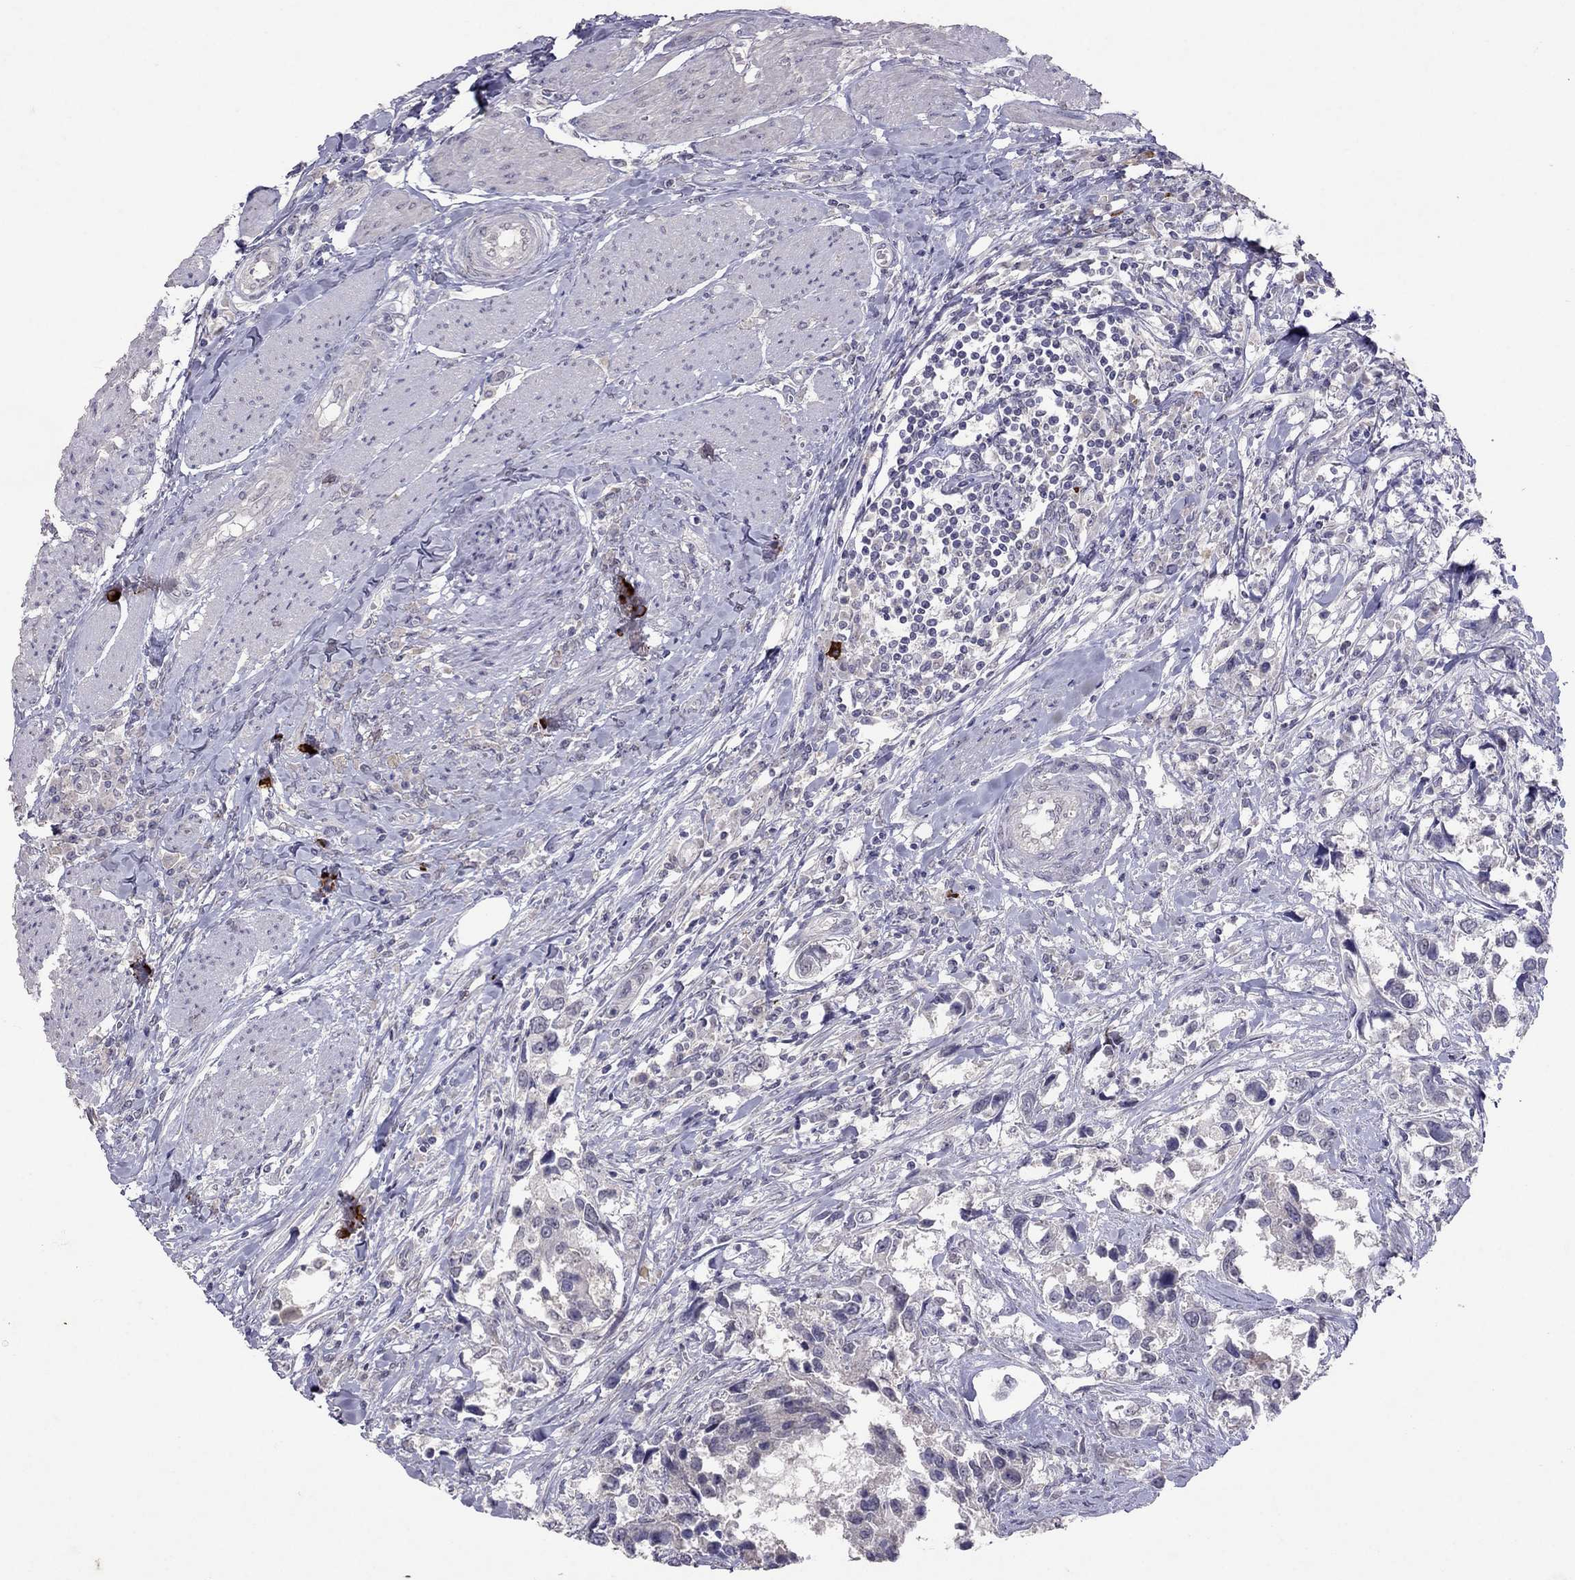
{"staining": {"intensity": "negative", "quantity": "none", "location": "none"}, "tissue": "urothelial cancer", "cell_type": "Tumor cells", "image_type": "cancer", "snomed": [{"axis": "morphology", "description": "Urothelial carcinoma, NOS"}, {"axis": "morphology", "description": "Urothelial carcinoma, High grade"}, {"axis": "topography", "description": "Urinary bladder"}], "caption": "IHC histopathology image of neoplastic tissue: high-grade urothelial carcinoma stained with DAB shows no significant protein positivity in tumor cells.", "gene": "FST", "patient": {"sex": "male", "age": 63}}